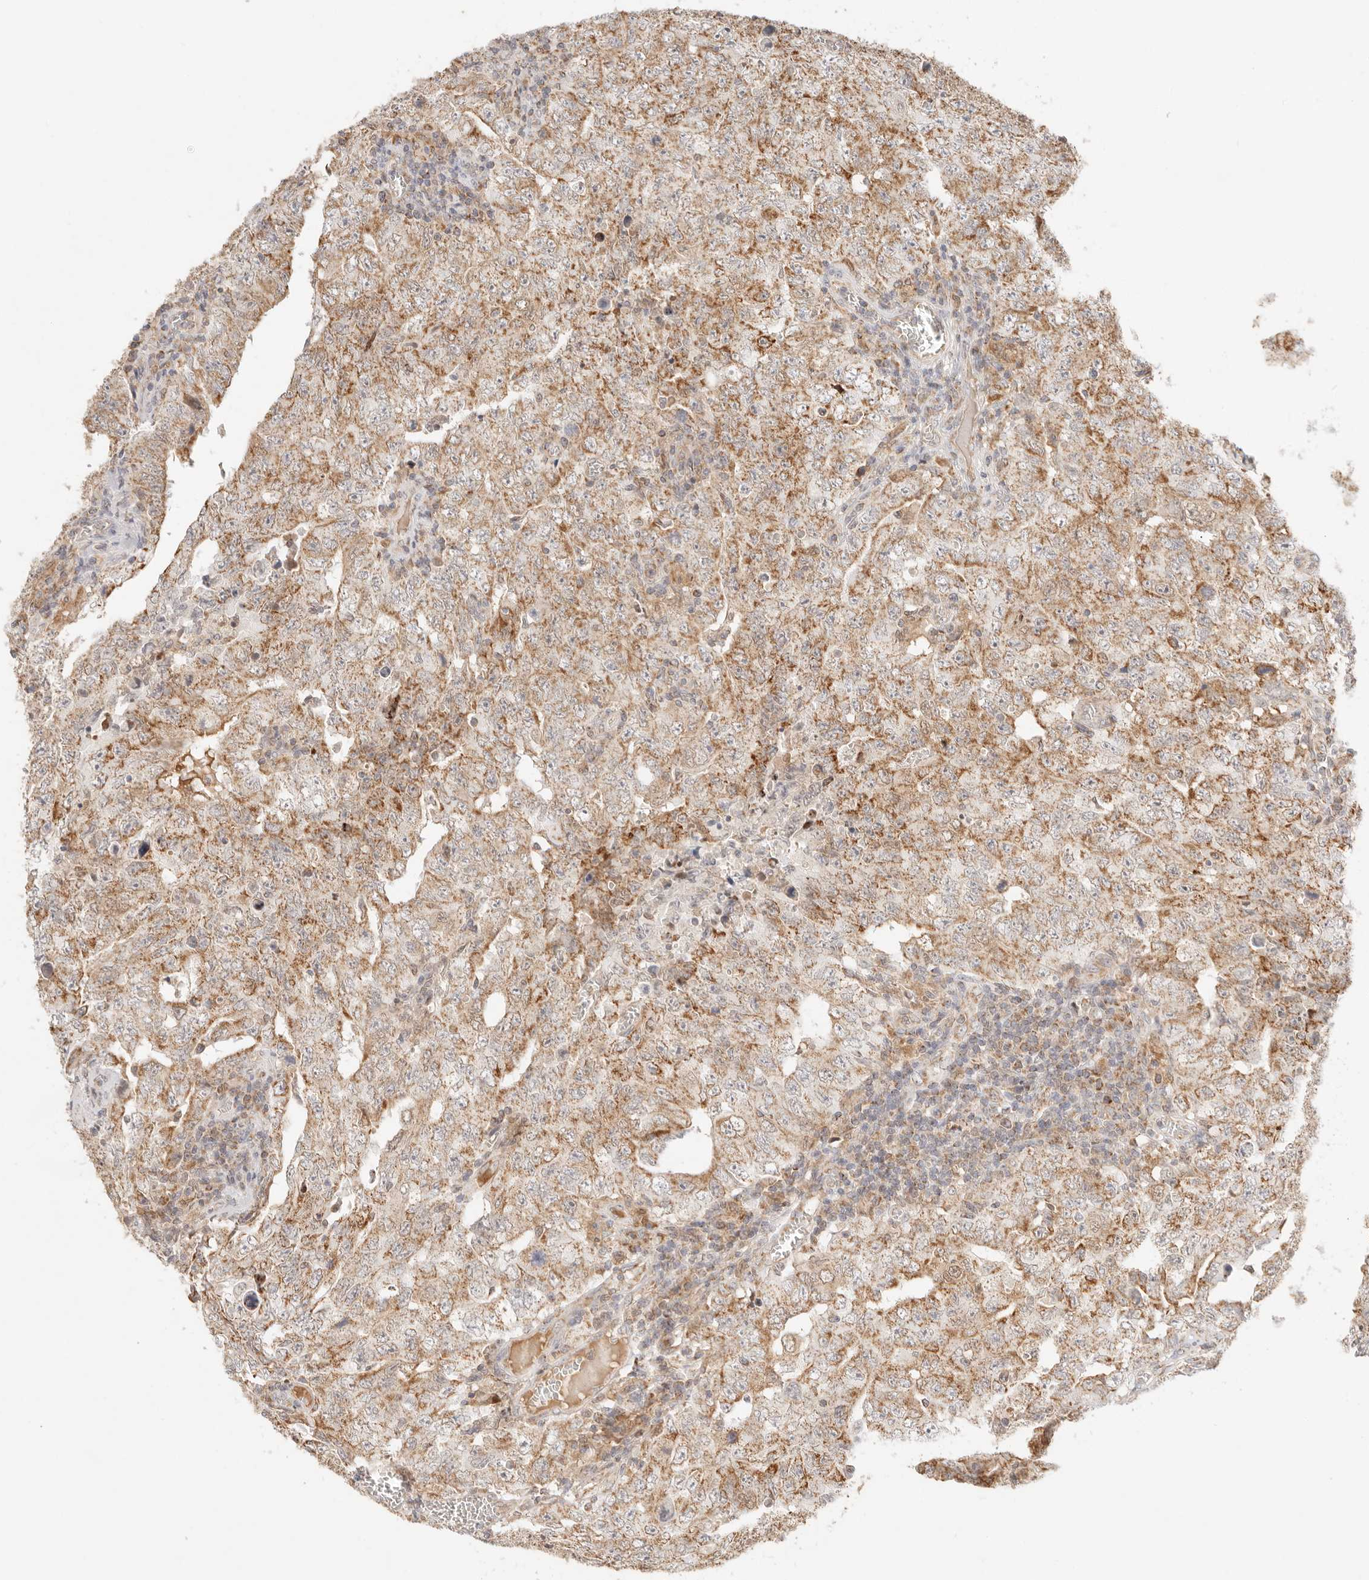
{"staining": {"intensity": "moderate", "quantity": ">75%", "location": "cytoplasmic/membranous"}, "tissue": "testis cancer", "cell_type": "Tumor cells", "image_type": "cancer", "snomed": [{"axis": "morphology", "description": "Carcinoma, Embryonal, NOS"}, {"axis": "topography", "description": "Testis"}], "caption": "A photomicrograph of testis cancer stained for a protein displays moderate cytoplasmic/membranous brown staining in tumor cells.", "gene": "COA6", "patient": {"sex": "male", "age": 26}}